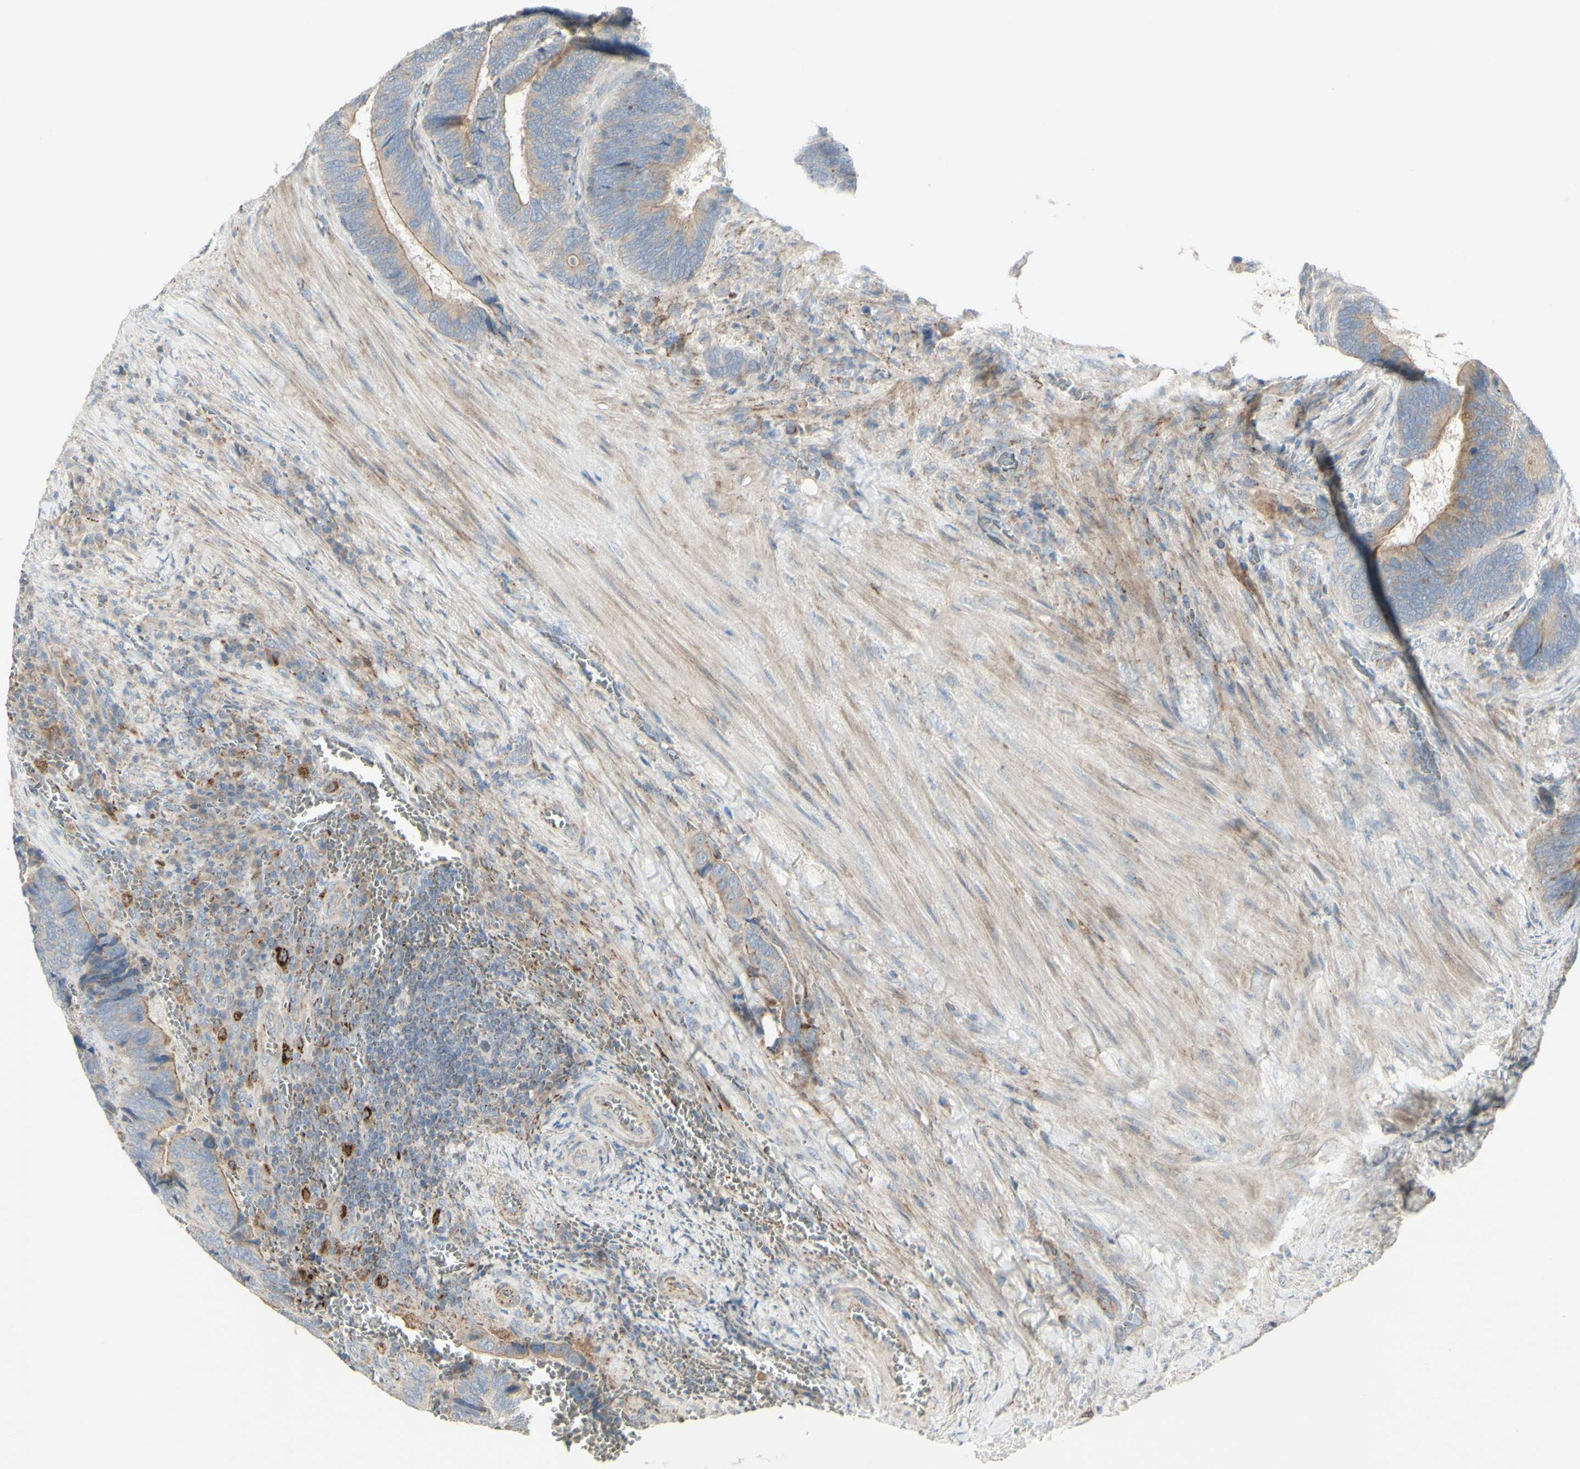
{"staining": {"intensity": "weak", "quantity": "<25%", "location": "cytoplasmic/membranous"}, "tissue": "colorectal cancer", "cell_type": "Tumor cells", "image_type": "cancer", "snomed": [{"axis": "morphology", "description": "Adenocarcinoma, NOS"}, {"axis": "topography", "description": "Colon"}], "caption": "High power microscopy histopathology image of an immunohistochemistry (IHC) histopathology image of adenocarcinoma (colorectal), revealing no significant positivity in tumor cells.", "gene": "CNTNAP1", "patient": {"sex": "male", "age": 72}}